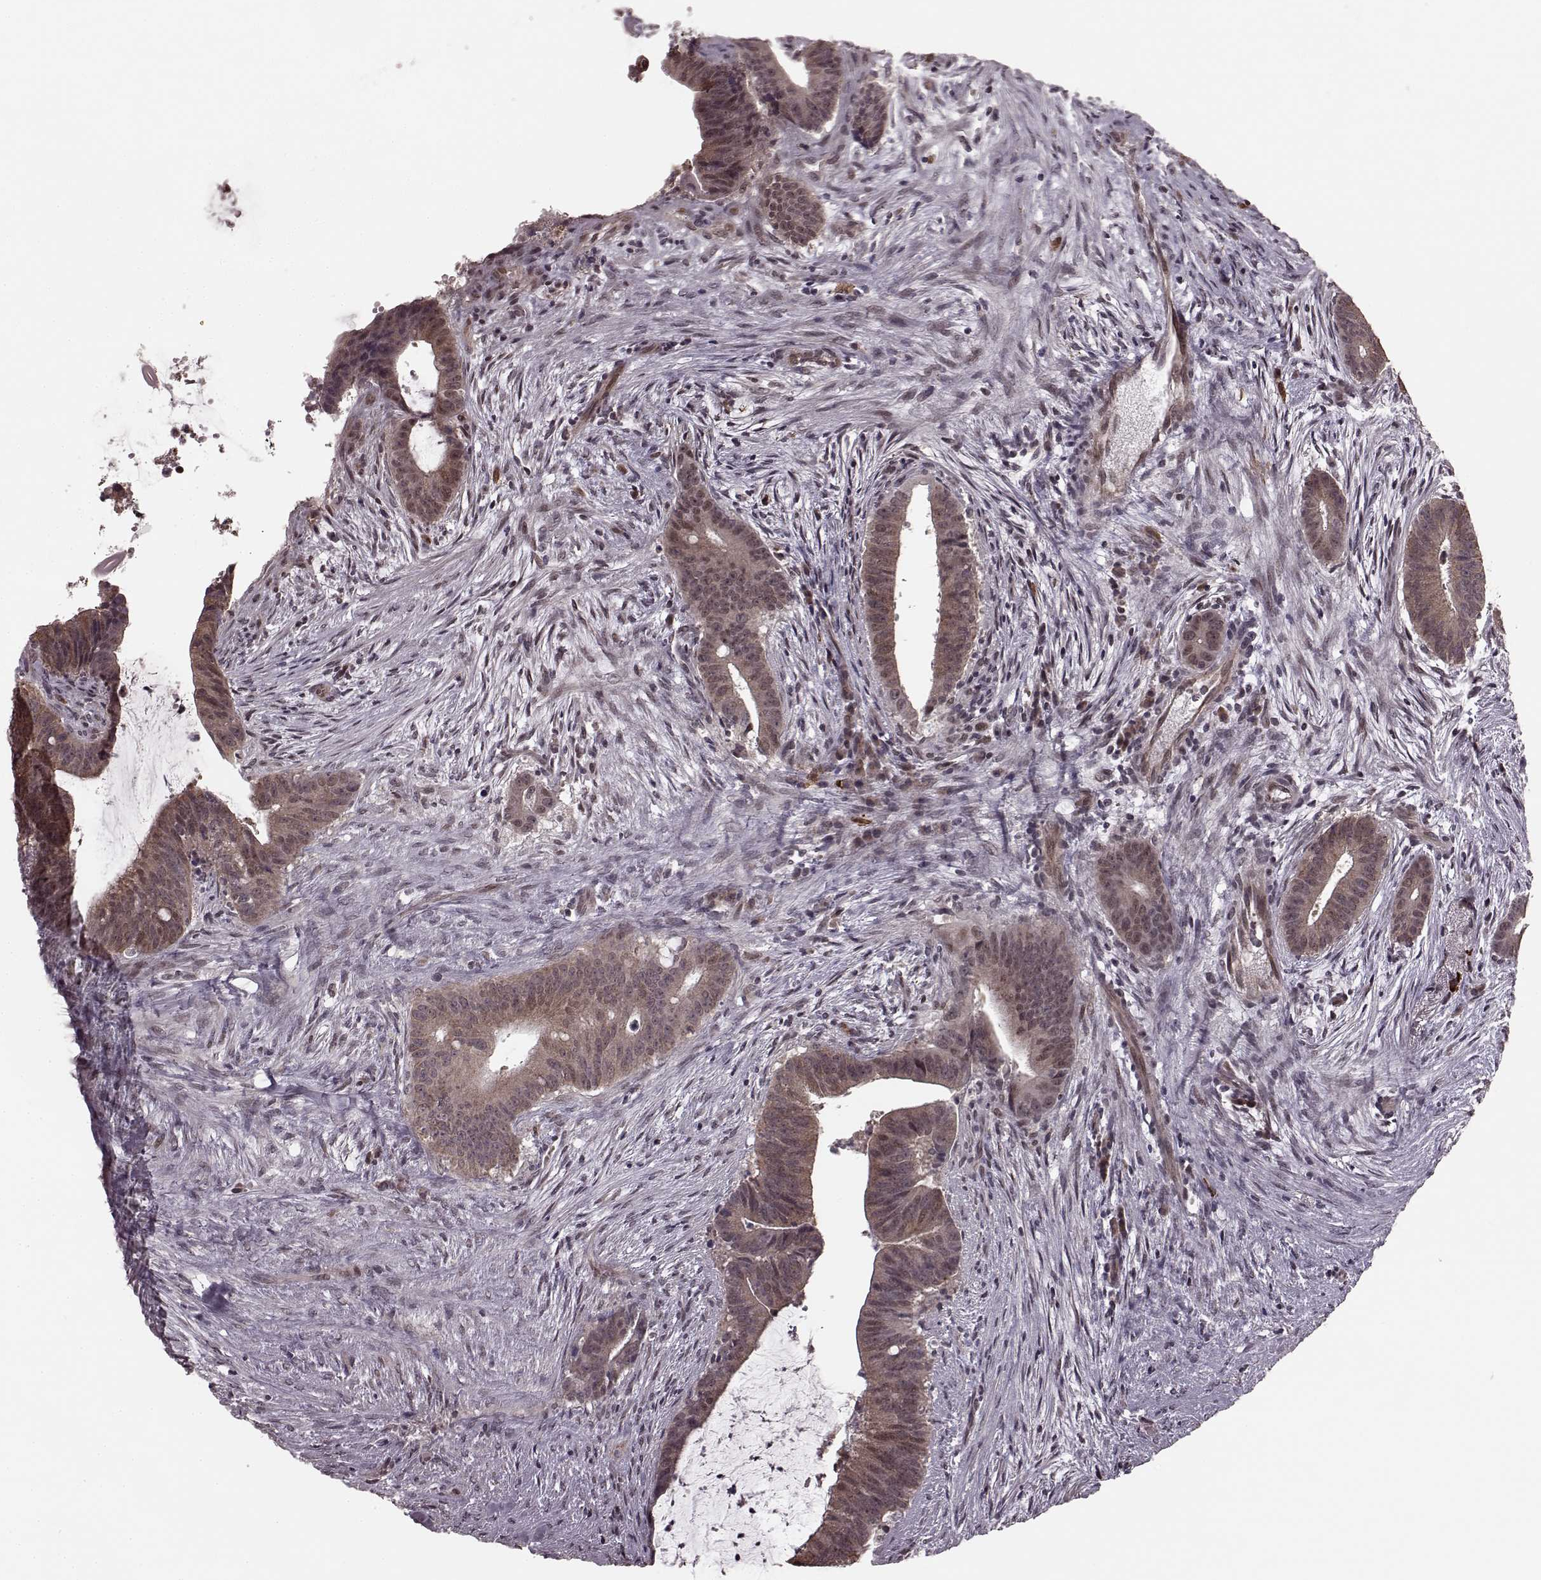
{"staining": {"intensity": "weak", "quantity": ">75%", "location": "cytoplasmic/membranous"}, "tissue": "colorectal cancer", "cell_type": "Tumor cells", "image_type": "cancer", "snomed": [{"axis": "morphology", "description": "Adenocarcinoma, NOS"}, {"axis": "topography", "description": "Colon"}], "caption": "A photomicrograph of adenocarcinoma (colorectal) stained for a protein shows weak cytoplasmic/membranous brown staining in tumor cells.", "gene": "PLCB4", "patient": {"sex": "female", "age": 43}}